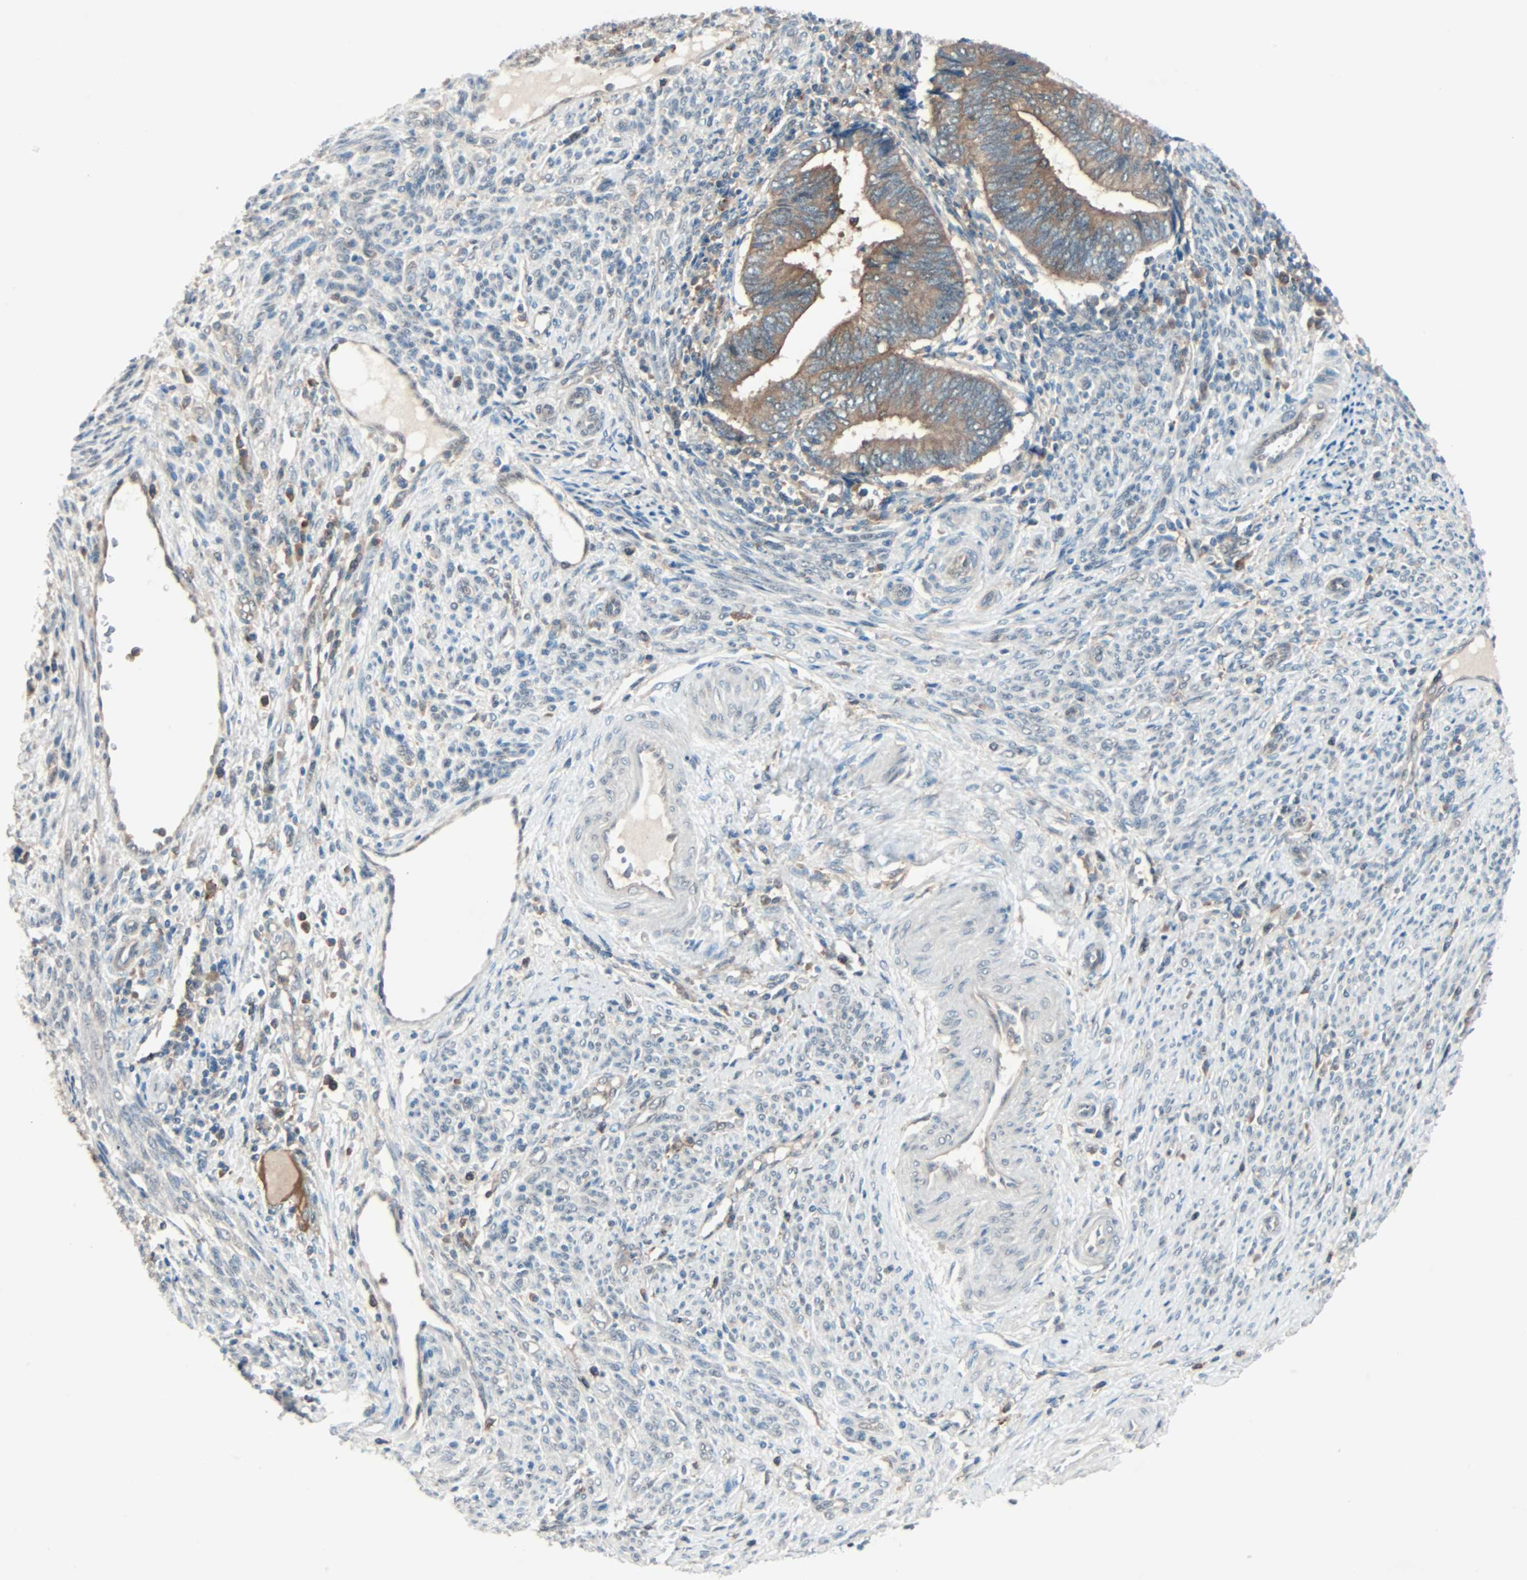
{"staining": {"intensity": "moderate", "quantity": ">75%", "location": "cytoplasmic/membranous"}, "tissue": "endometrial cancer", "cell_type": "Tumor cells", "image_type": "cancer", "snomed": [{"axis": "morphology", "description": "Adenocarcinoma, NOS"}, {"axis": "topography", "description": "Uterus"}, {"axis": "topography", "description": "Endometrium"}], "caption": "Brown immunohistochemical staining in adenocarcinoma (endometrial) exhibits moderate cytoplasmic/membranous expression in approximately >75% of tumor cells. Ihc stains the protein of interest in brown and the nuclei are stained blue.", "gene": "SMIM8", "patient": {"sex": "female", "age": 70}}